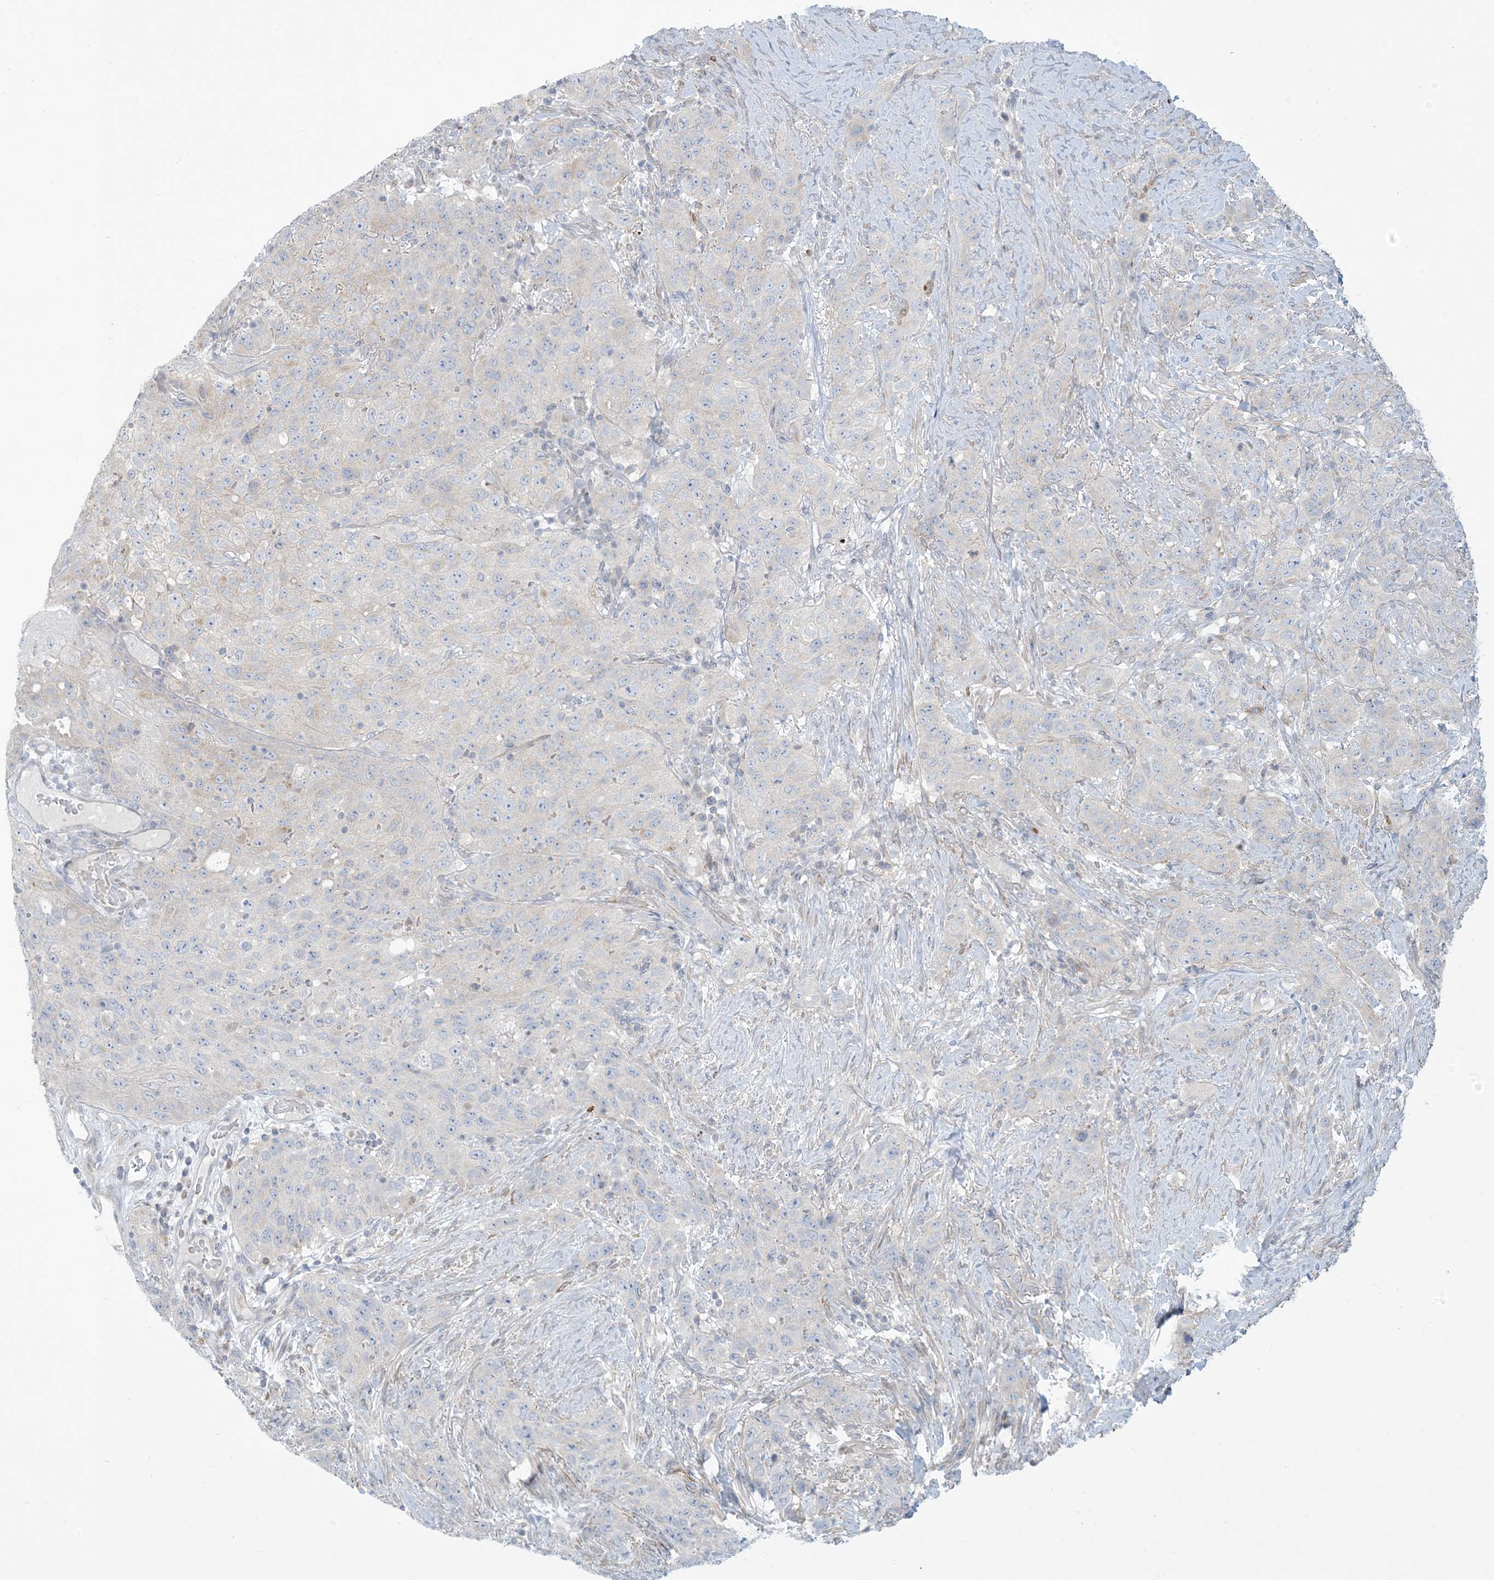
{"staining": {"intensity": "negative", "quantity": "none", "location": "none"}, "tissue": "stomach cancer", "cell_type": "Tumor cells", "image_type": "cancer", "snomed": [{"axis": "morphology", "description": "Adenocarcinoma, NOS"}, {"axis": "topography", "description": "Stomach"}], "caption": "Immunohistochemical staining of human stomach adenocarcinoma displays no significant positivity in tumor cells. The staining was performed using DAB (3,3'-diaminobenzidine) to visualize the protein expression in brown, while the nuclei were stained in blue with hematoxylin (Magnification: 20x).", "gene": "AFTPH", "patient": {"sex": "male", "age": 48}}